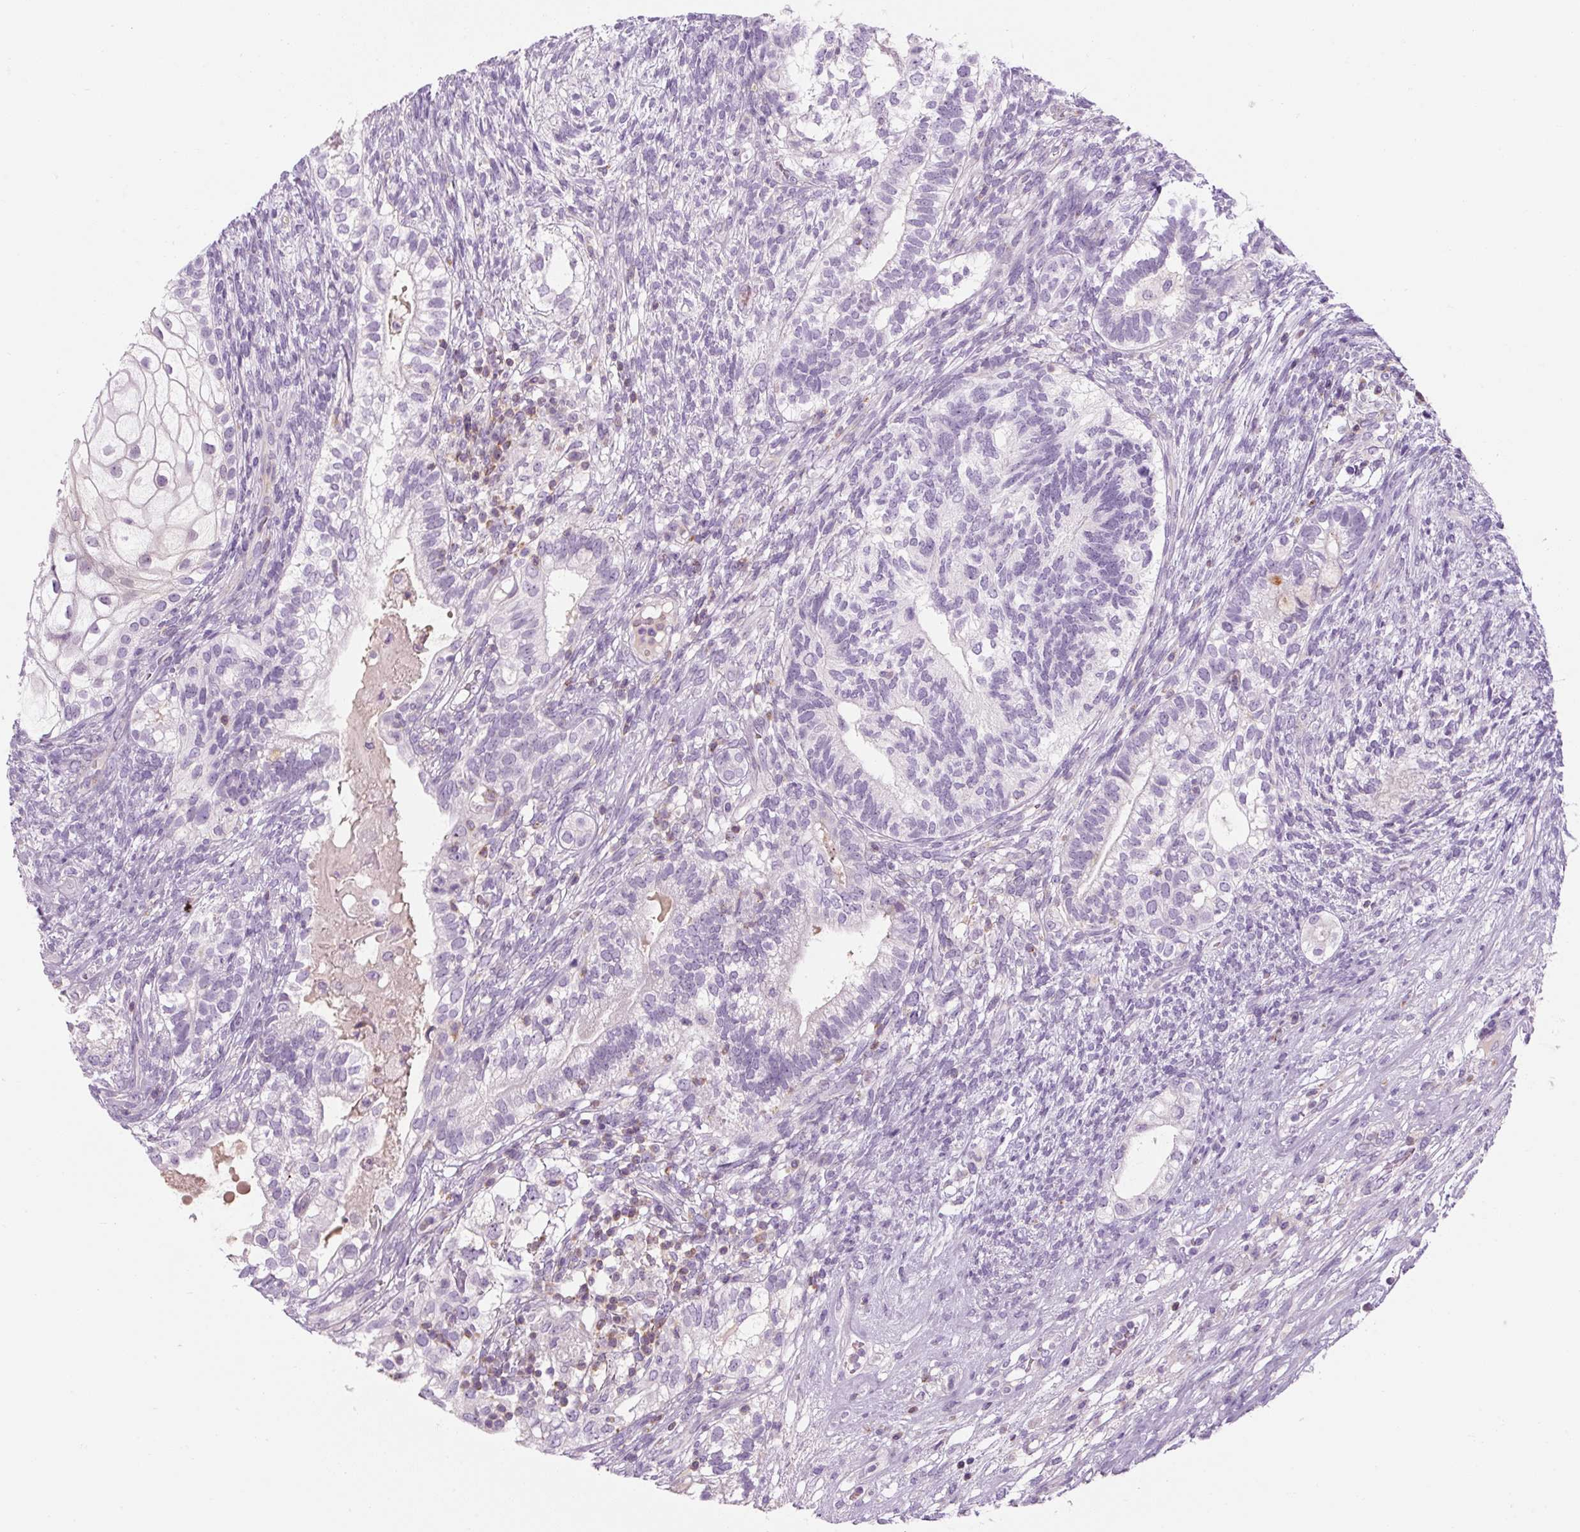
{"staining": {"intensity": "negative", "quantity": "none", "location": "none"}, "tissue": "testis cancer", "cell_type": "Tumor cells", "image_type": "cancer", "snomed": [{"axis": "morphology", "description": "Seminoma, NOS"}, {"axis": "morphology", "description": "Carcinoma, Embryonal, NOS"}, {"axis": "topography", "description": "Testis"}], "caption": "An immunohistochemistry (IHC) photomicrograph of testis cancer is shown. There is no staining in tumor cells of testis cancer.", "gene": "TIGD2", "patient": {"sex": "male", "age": 41}}